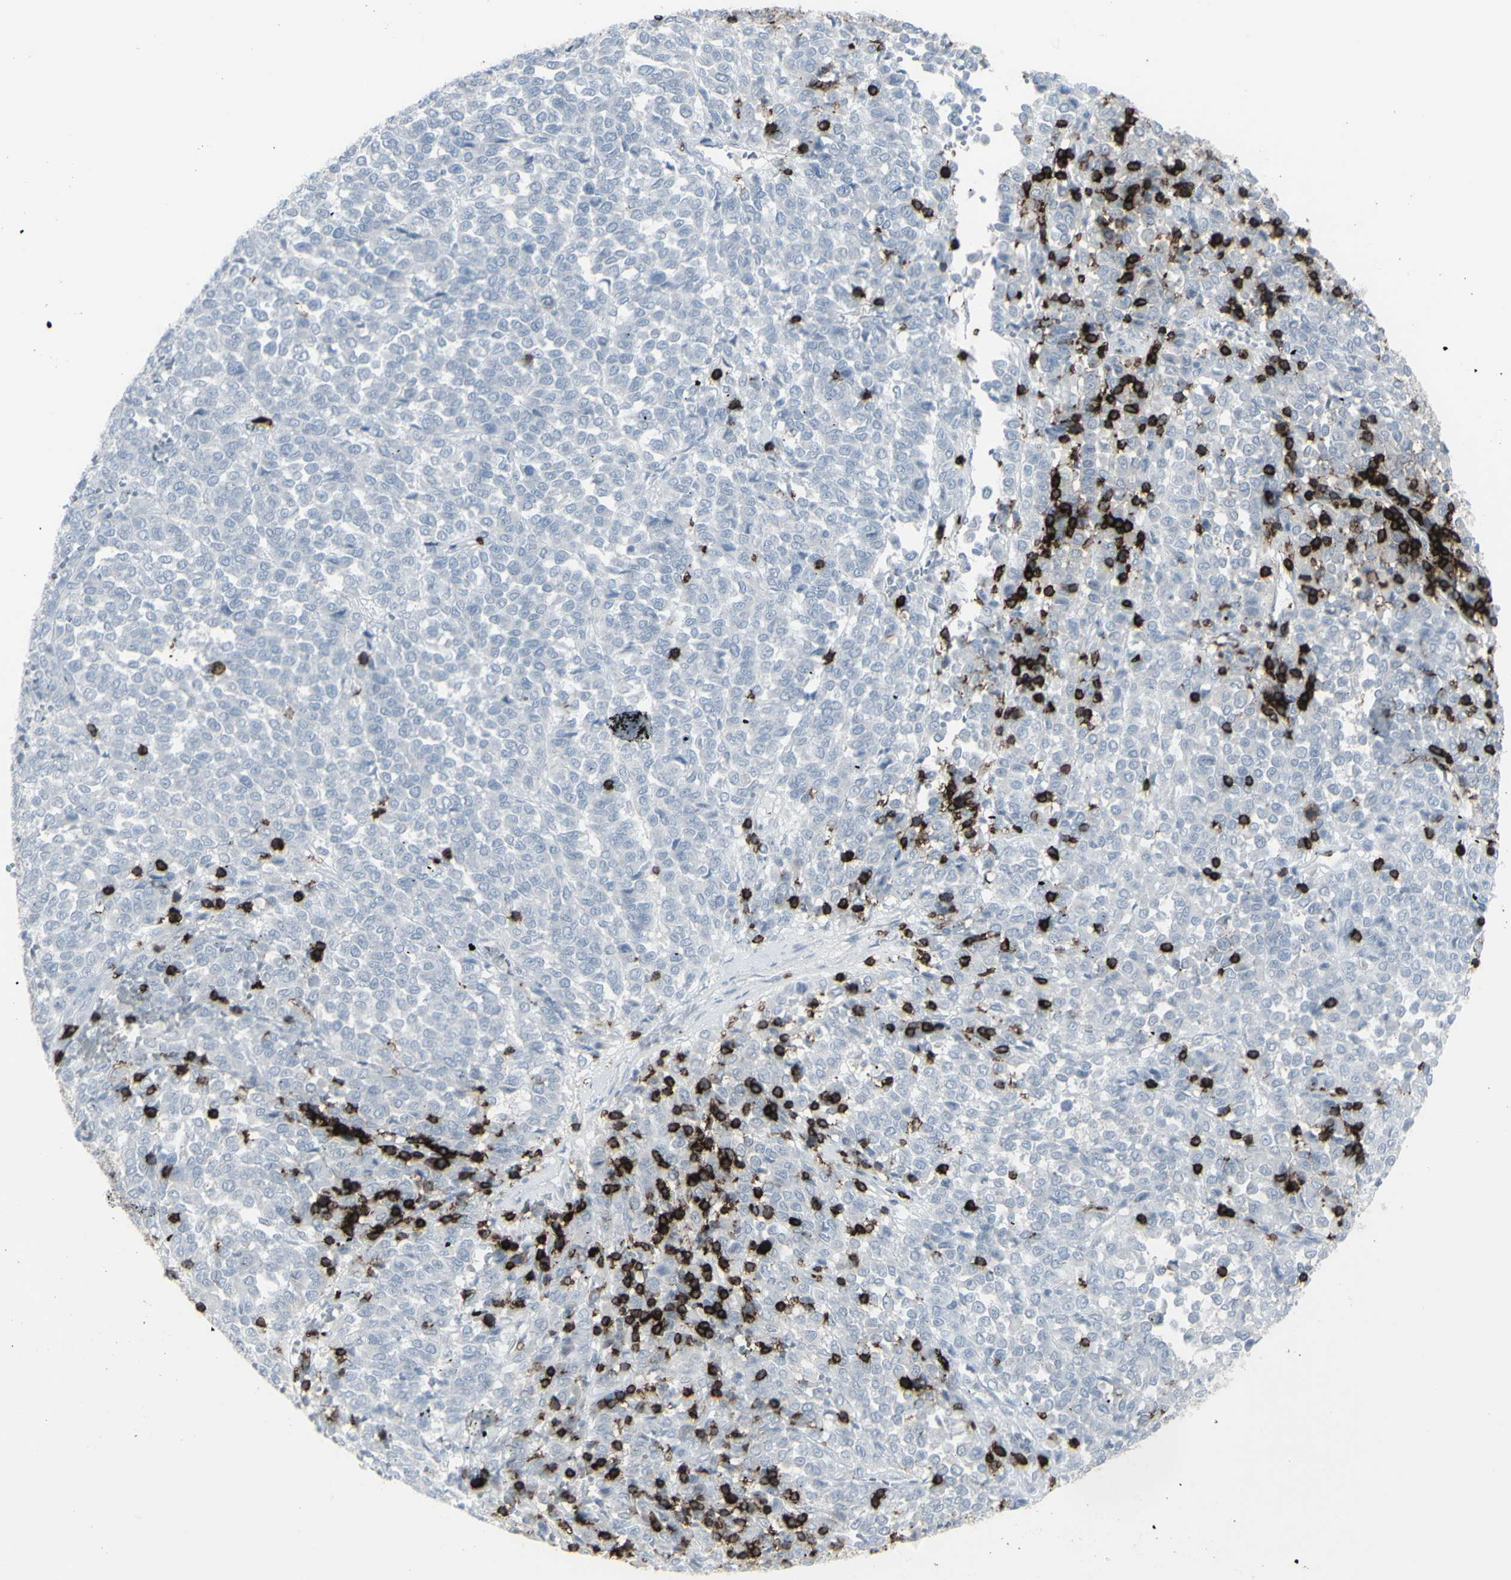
{"staining": {"intensity": "negative", "quantity": "none", "location": "none"}, "tissue": "melanoma", "cell_type": "Tumor cells", "image_type": "cancer", "snomed": [{"axis": "morphology", "description": "Malignant melanoma, Metastatic site"}, {"axis": "topography", "description": "Pancreas"}], "caption": "Protein analysis of melanoma reveals no significant positivity in tumor cells.", "gene": "CD247", "patient": {"sex": "female", "age": 30}}